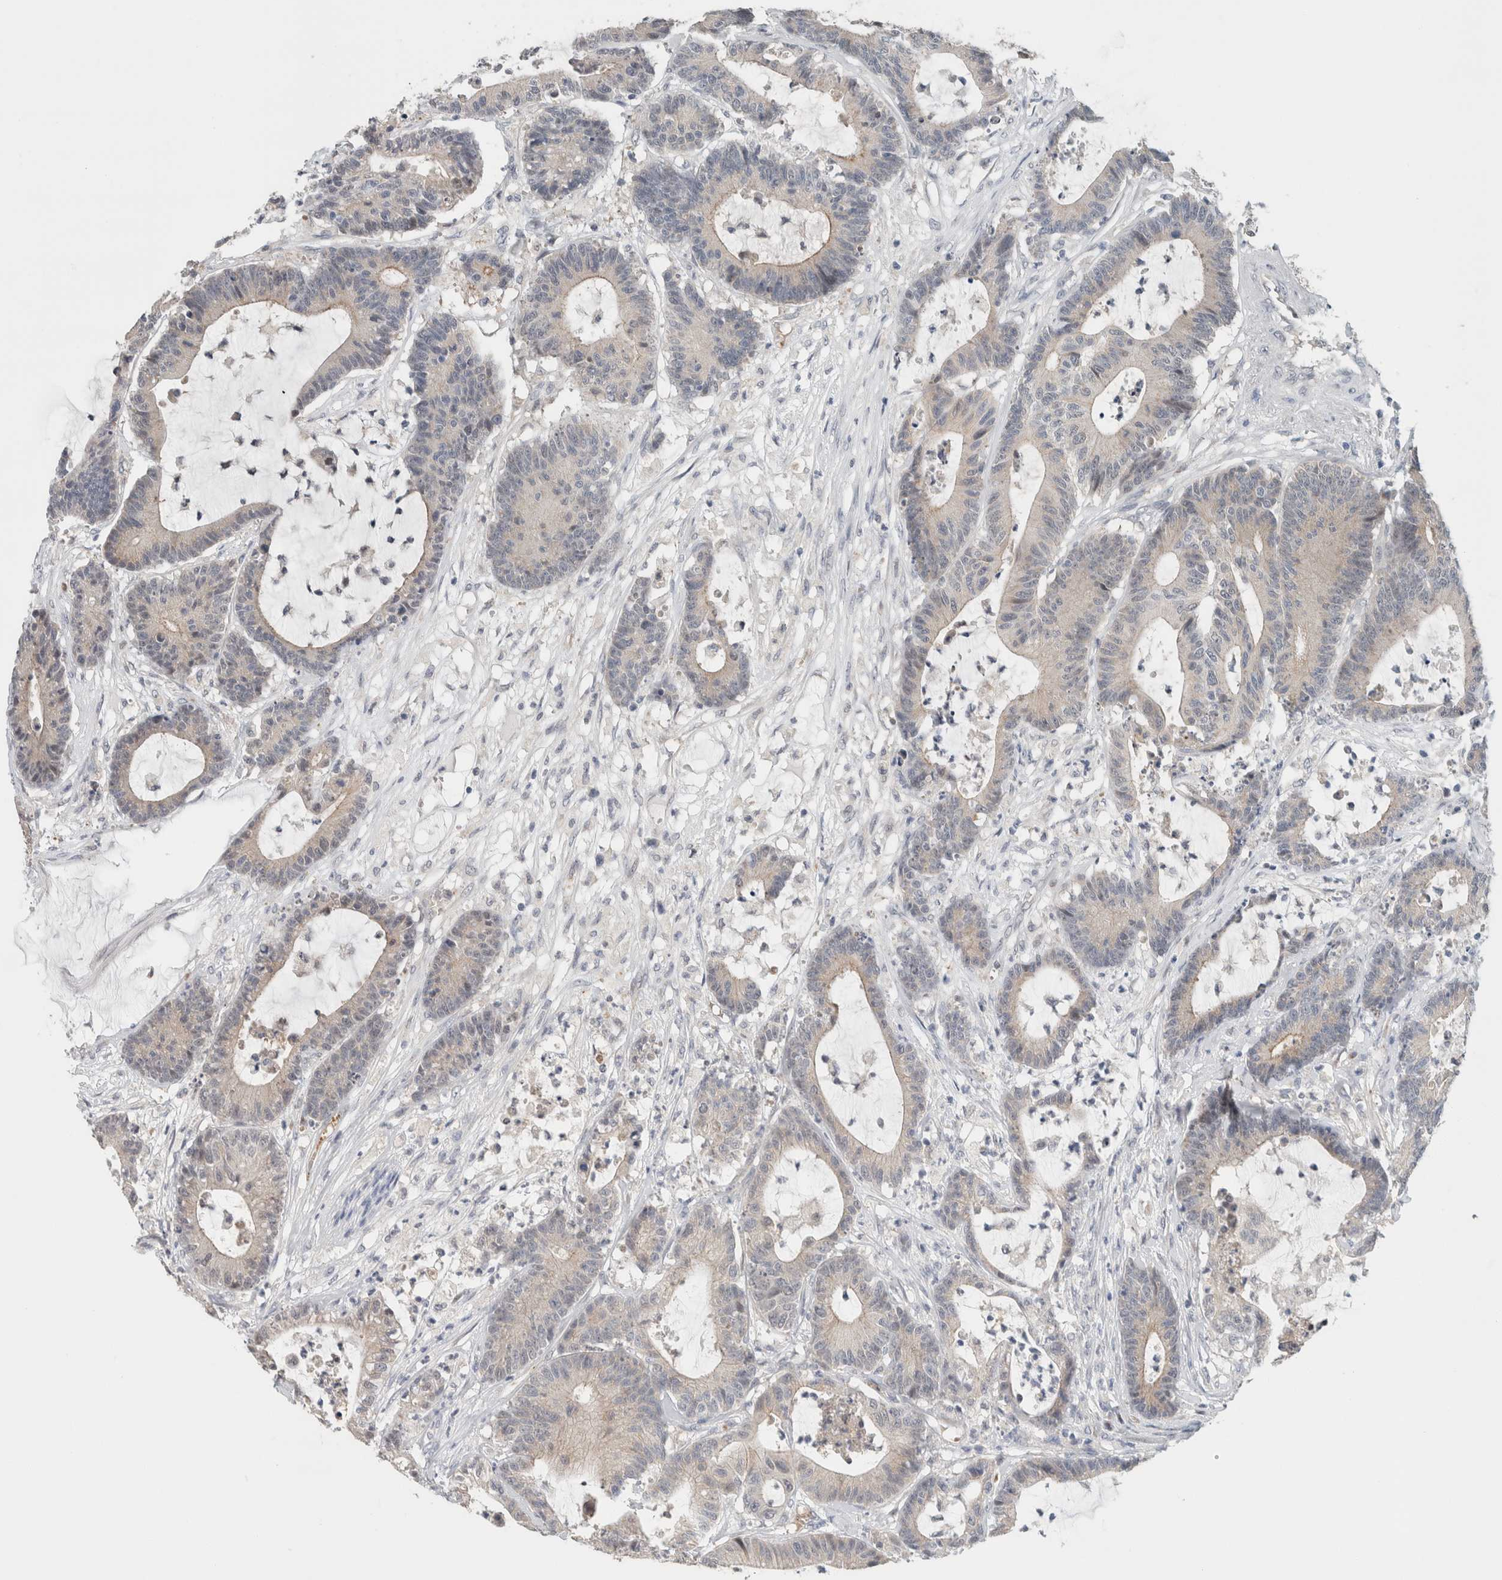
{"staining": {"intensity": "negative", "quantity": "none", "location": "none"}, "tissue": "colorectal cancer", "cell_type": "Tumor cells", "image_type": "cancer", "snomed": [{"axis": "morphology", "description": "Adenocarcinoma, NOS"}, {"axis": "topography", "description": "Colon"}], "caption": "Immunohistochemistry (IHC) of colorectal cancer (adenocarcinoma) shows no staining in tumor cells. (DAB immunohistochemistry (IHC) visualized using brightfield microscopy, high magnification).", "gene": "CRAT", "patient": {"sex": "female", "age": 84}}